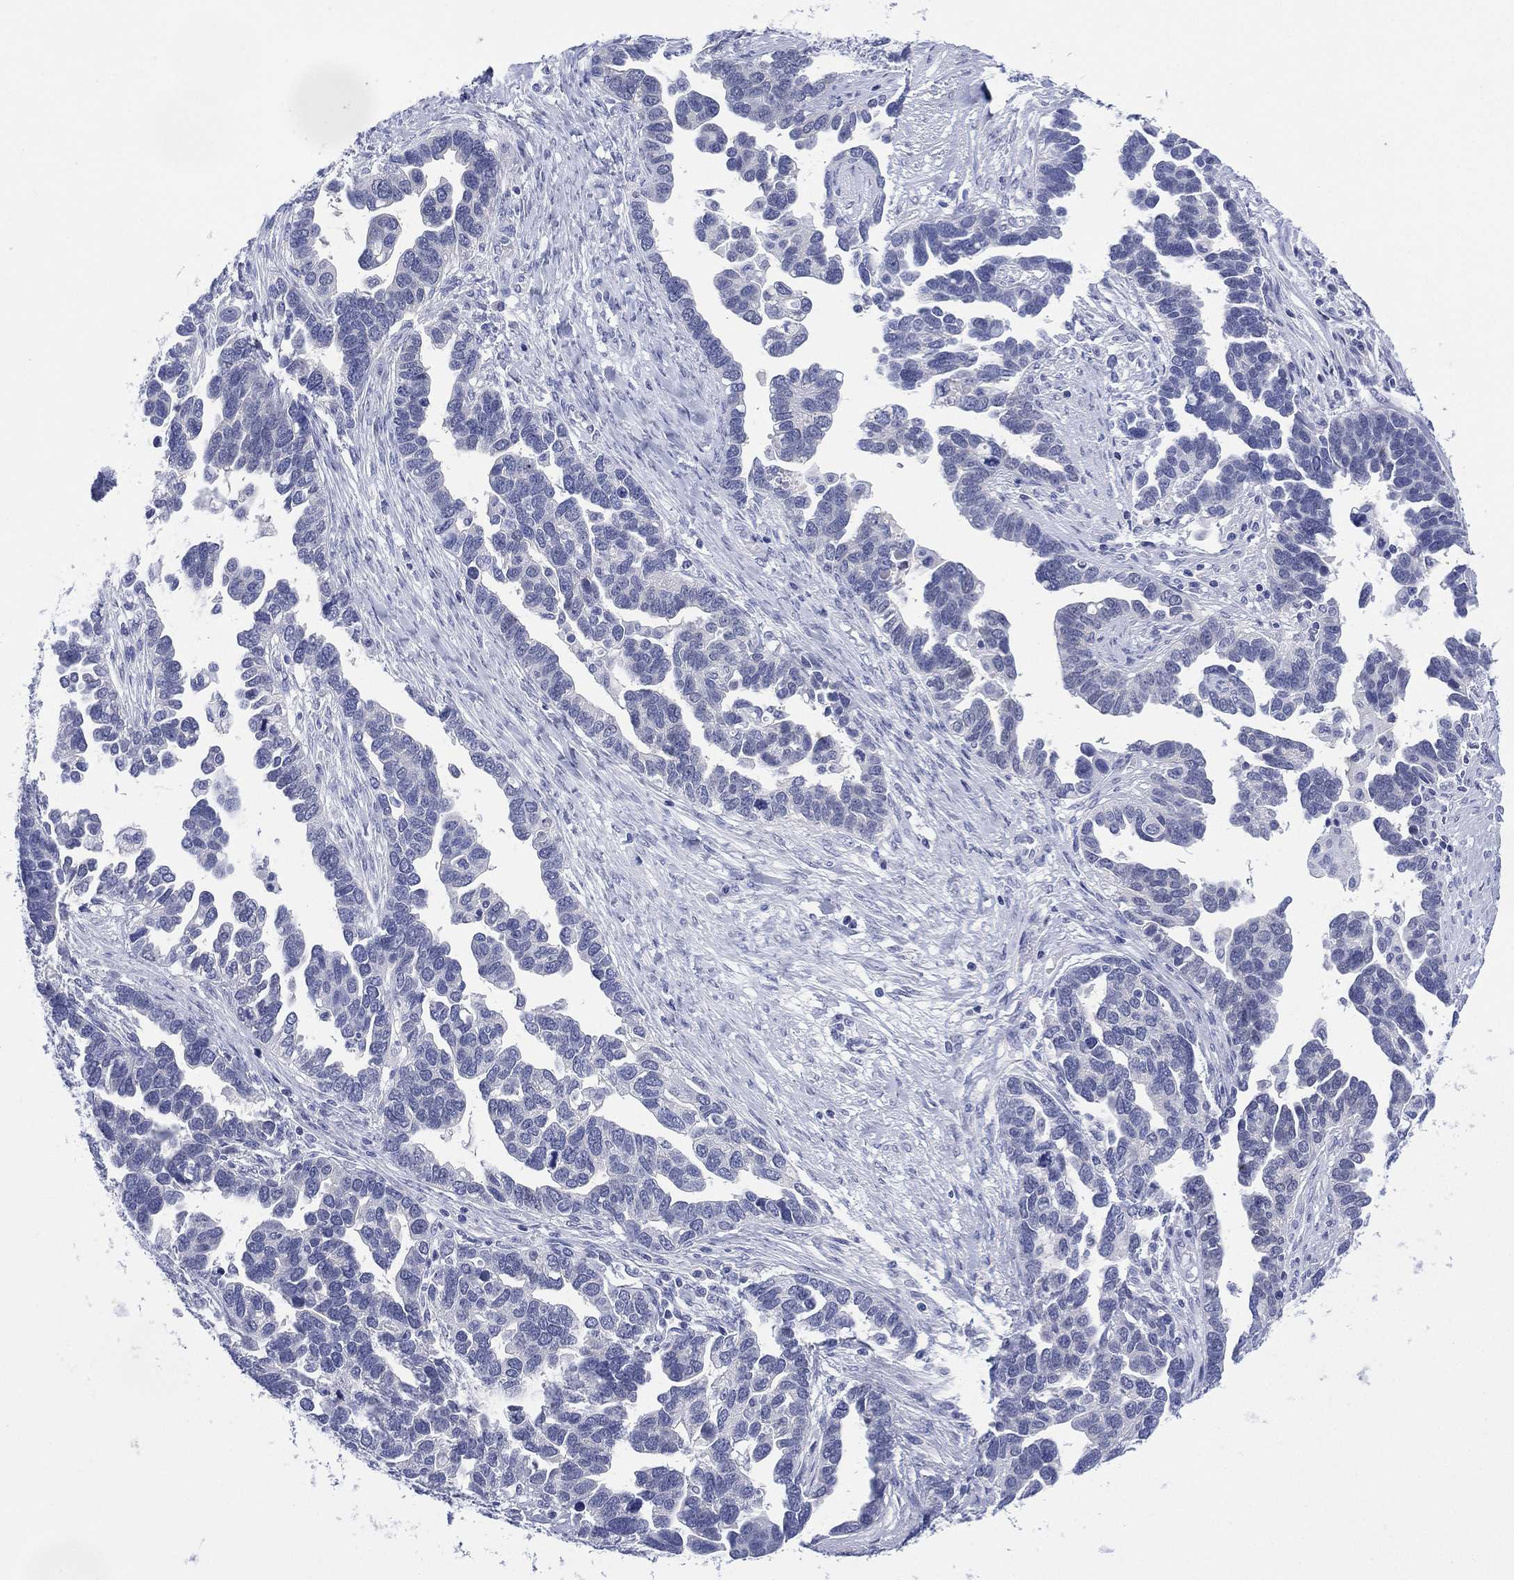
{"staining": {"intensity": "negative", "quantity": "none", "location": "none"}, "tissue": "ovarian cancer", "cell_type": "Tumor cells", "image_type": "cancer", "snomed": [{"axis": "morphology", "description": "Cystadenocarcinoma, serous, NOS"}, {"axis": "topography", "description": "Ovary"}], "caption": "The micrograph shows no staining of tumor cells in ovarian cancer.", "gene": "DSG1", "patient": {"sex": "female", "age": 54}}